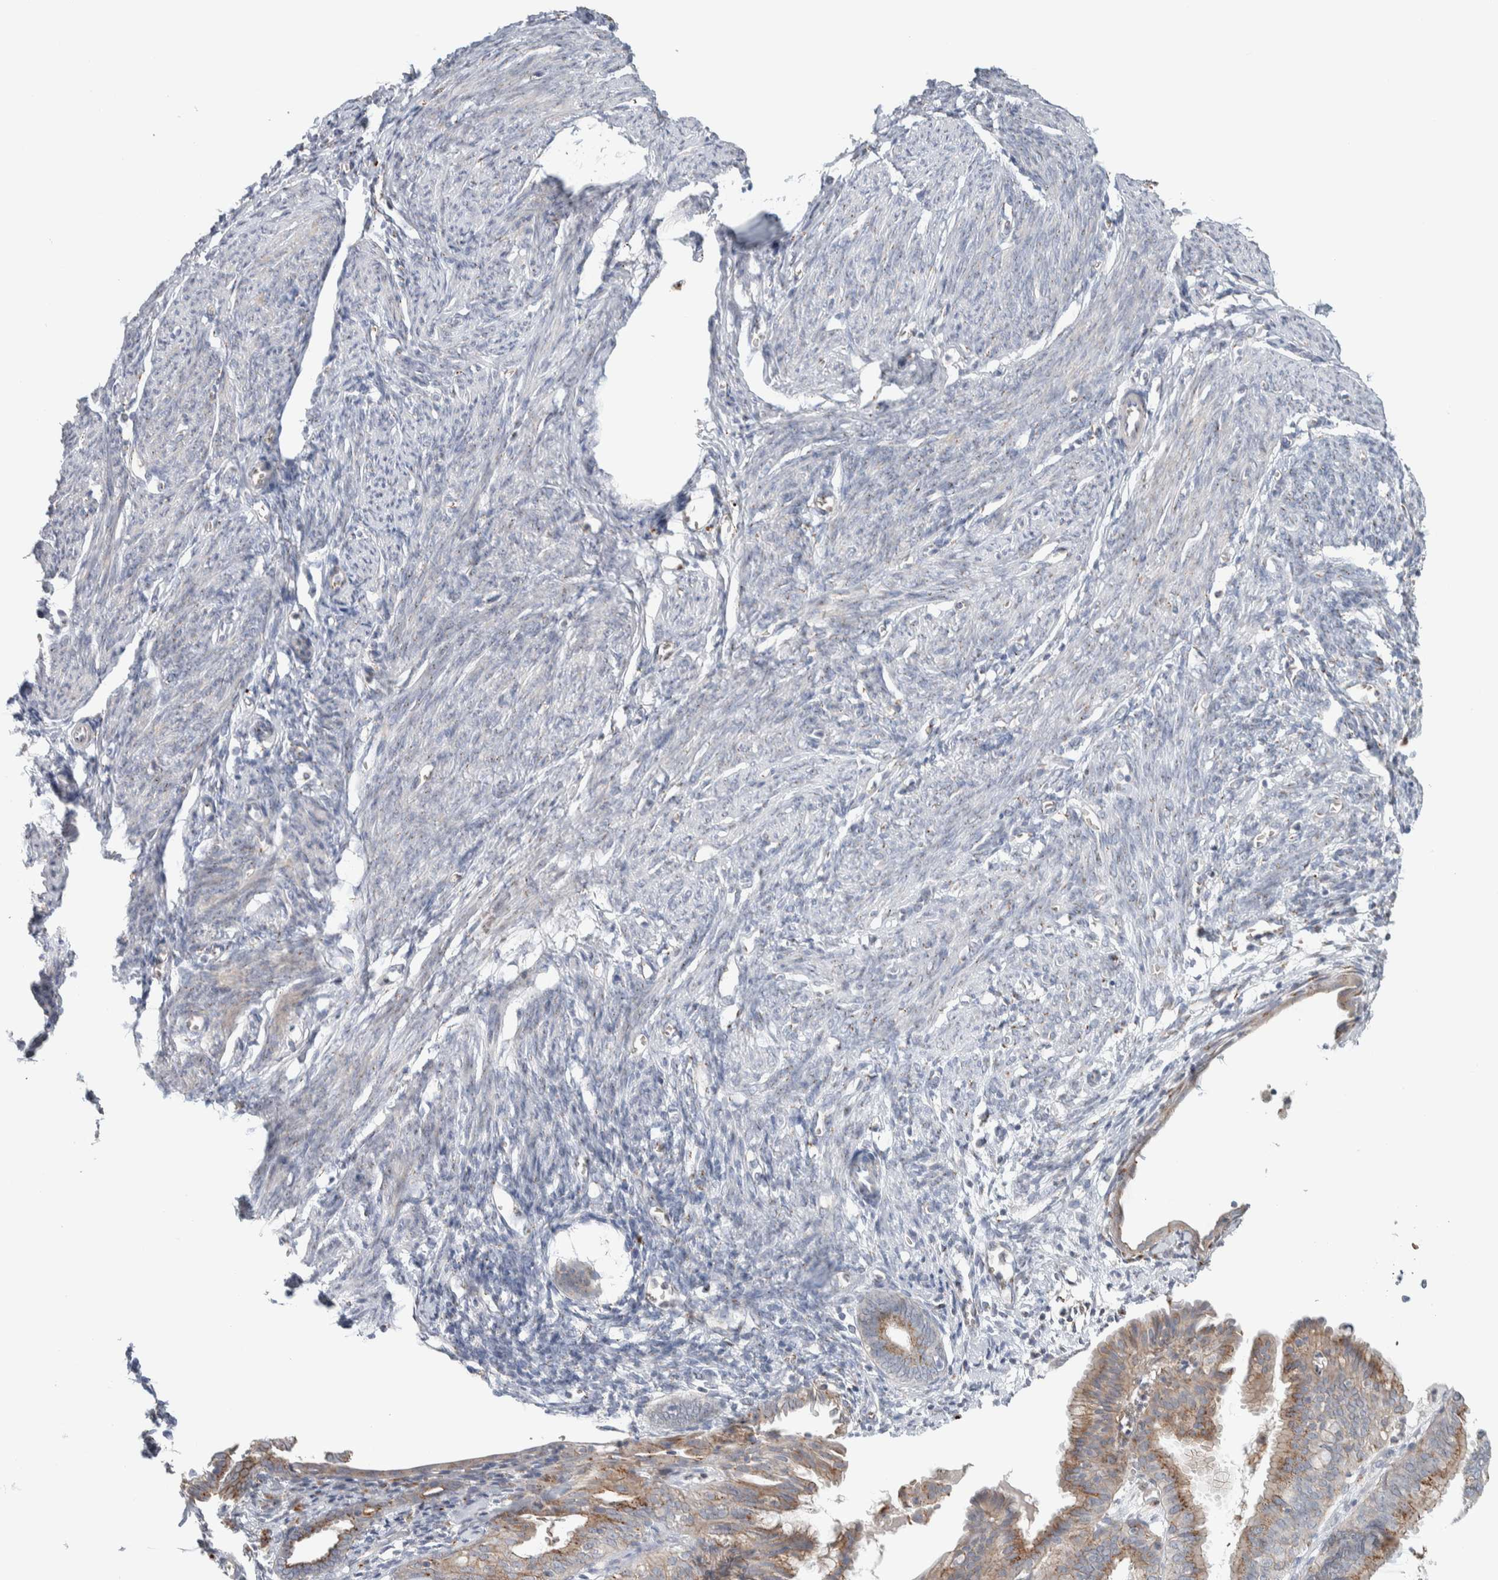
{"staining": {"intensity": "negative", "quantity": "none", "location": "none"}, "tissue": "endometrium", "cell_type": "Cells in endometrial stroma", "image_type": "normal", "snomed": [{"axis": "morphology", "description": "Normal tissue, NOS"}, {"axis": "morphology", "description": "Adenocarcinoma, NOS"}, {"axis": "topography", "description": "Endometrium"}], "caption": "Protein analysis of normal endometrium reveals no significant staining in cells in endometrial stroma.", "gene": "SLC38A10", "patient": {"sex": "female", "age": 57}}